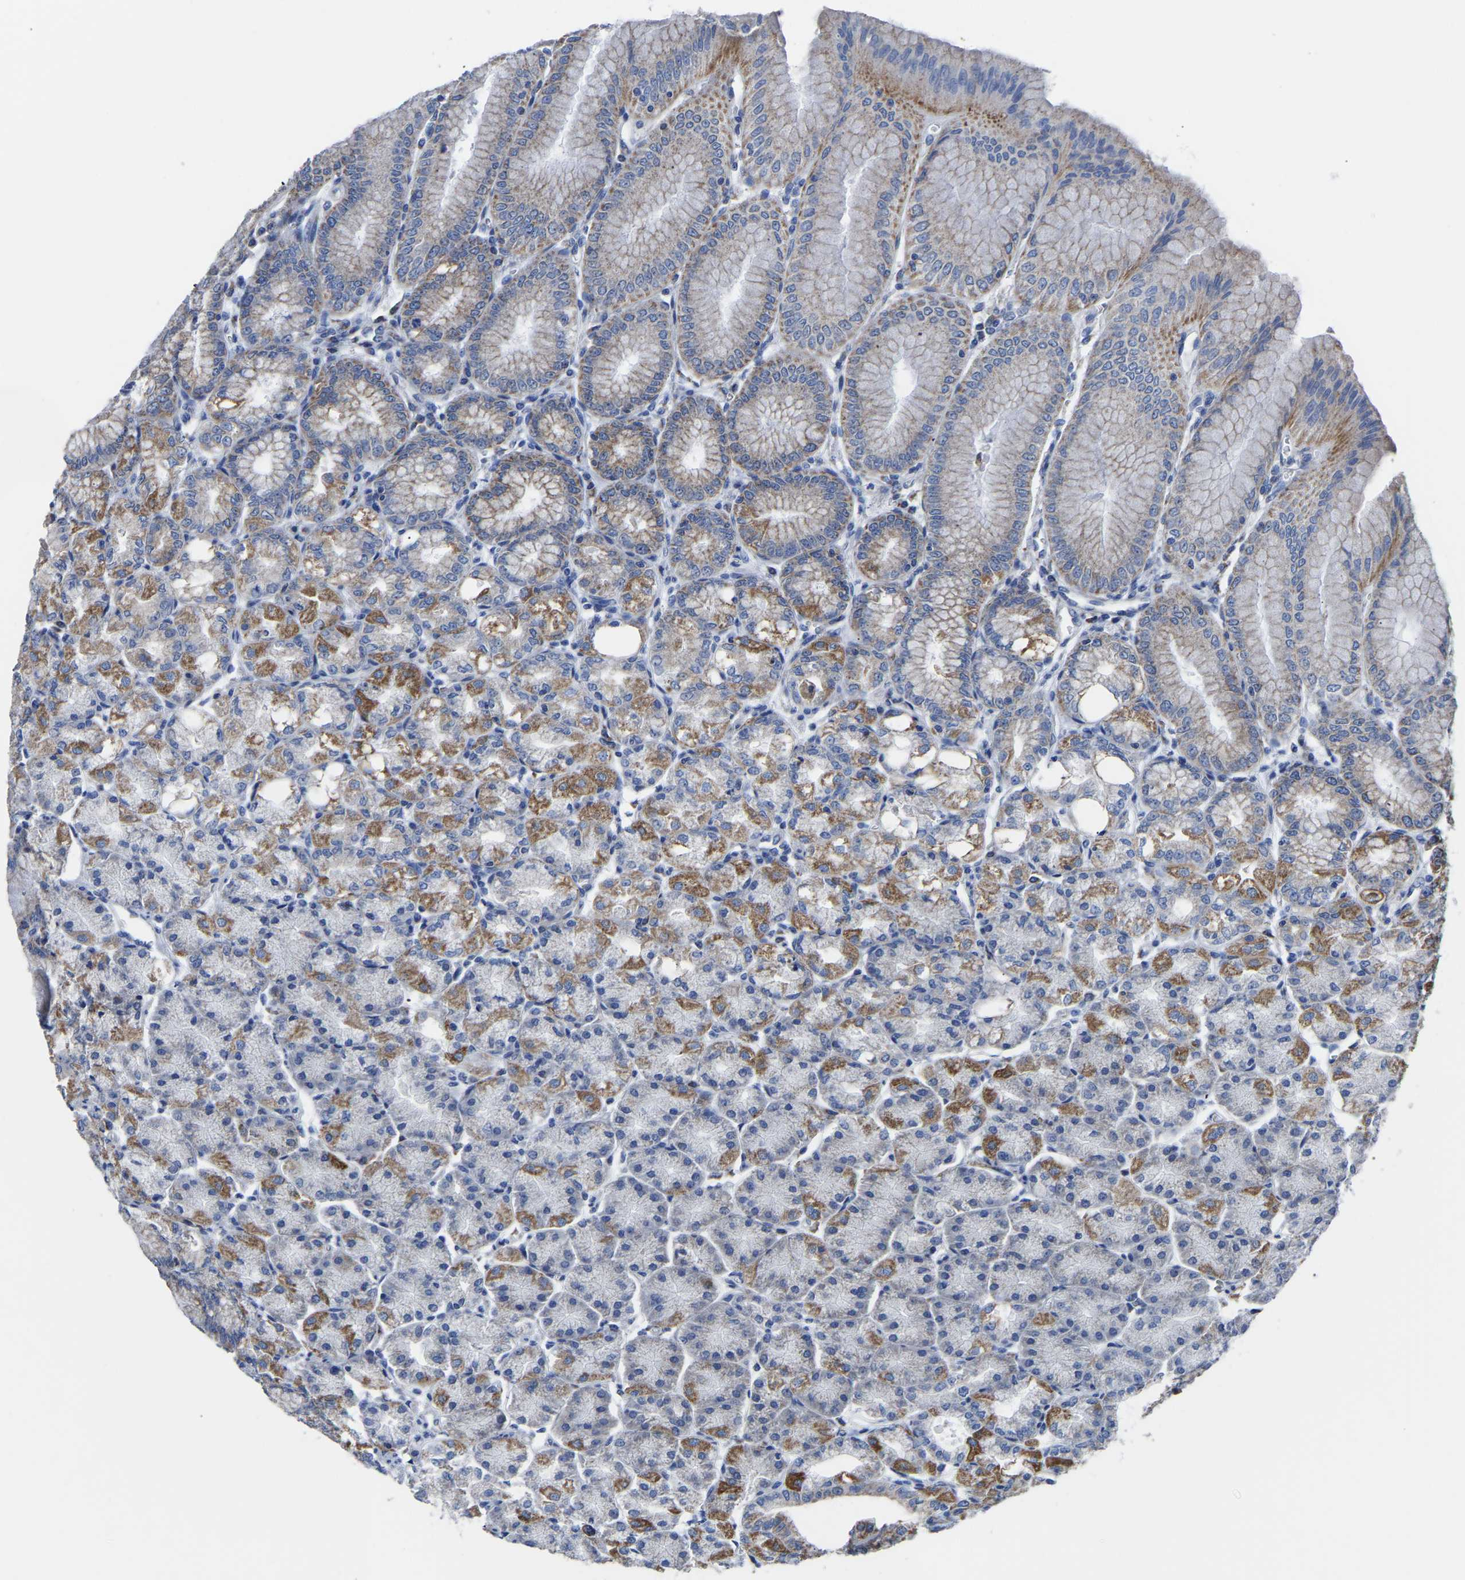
{"staining": {"intensity": "strong", "quantity": "25%-75%", "location": "cytoplasmic/membranous"}, "tissue": "stomach", "cell_type": "Glandular cells", "image_type": "normal", "snomed": [{"axis": "morphology", "description": "Normal tissue, NOS"}, {"axis": "topography", "description": "Stomach, lower"}], "caption": "Immunohistochemistry (IHC) of benign stomach demonstrates high levels of strong cytoplasmic/membranous positivity in about 25%-75% of glandular cells.", "gene": "ETFA", "patient": {"sex": "male", "age": 71}}